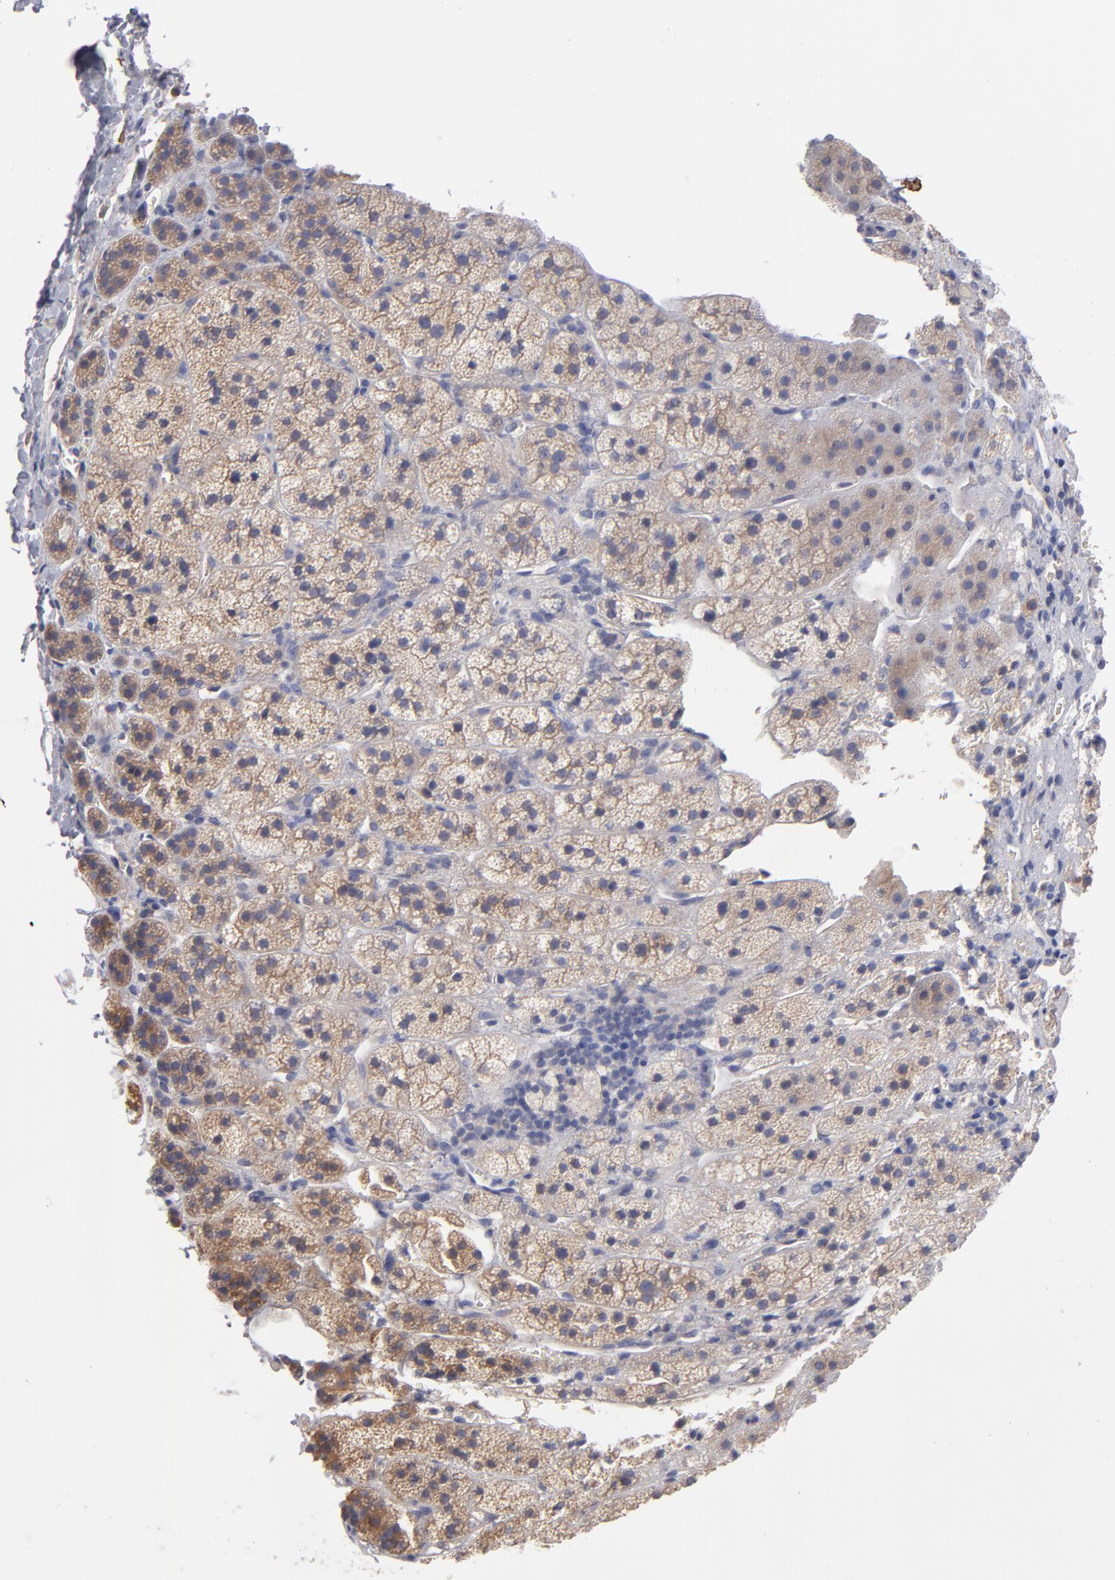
{"staining": {"intensity": "weak", "quantity": "25%-75%", "location": "cytoplasmic/membranous"}, "tissue": "adrenal gland", "cell_type": "Glandular cells", "image_type": "normal", "snomed": [{"axis": "morphology", "description": "Normal tissue, NOS"}, {"axis": "topography", "description": "Adrenal gland"}], "caption": "Protein staining exhibits weak cytoplasmic/membranous positivity in about 25%-75% of glandular cells in benign adrenal gland.", "gene": "SLMAP", "patient": {"sex": "female", "age": 44}}